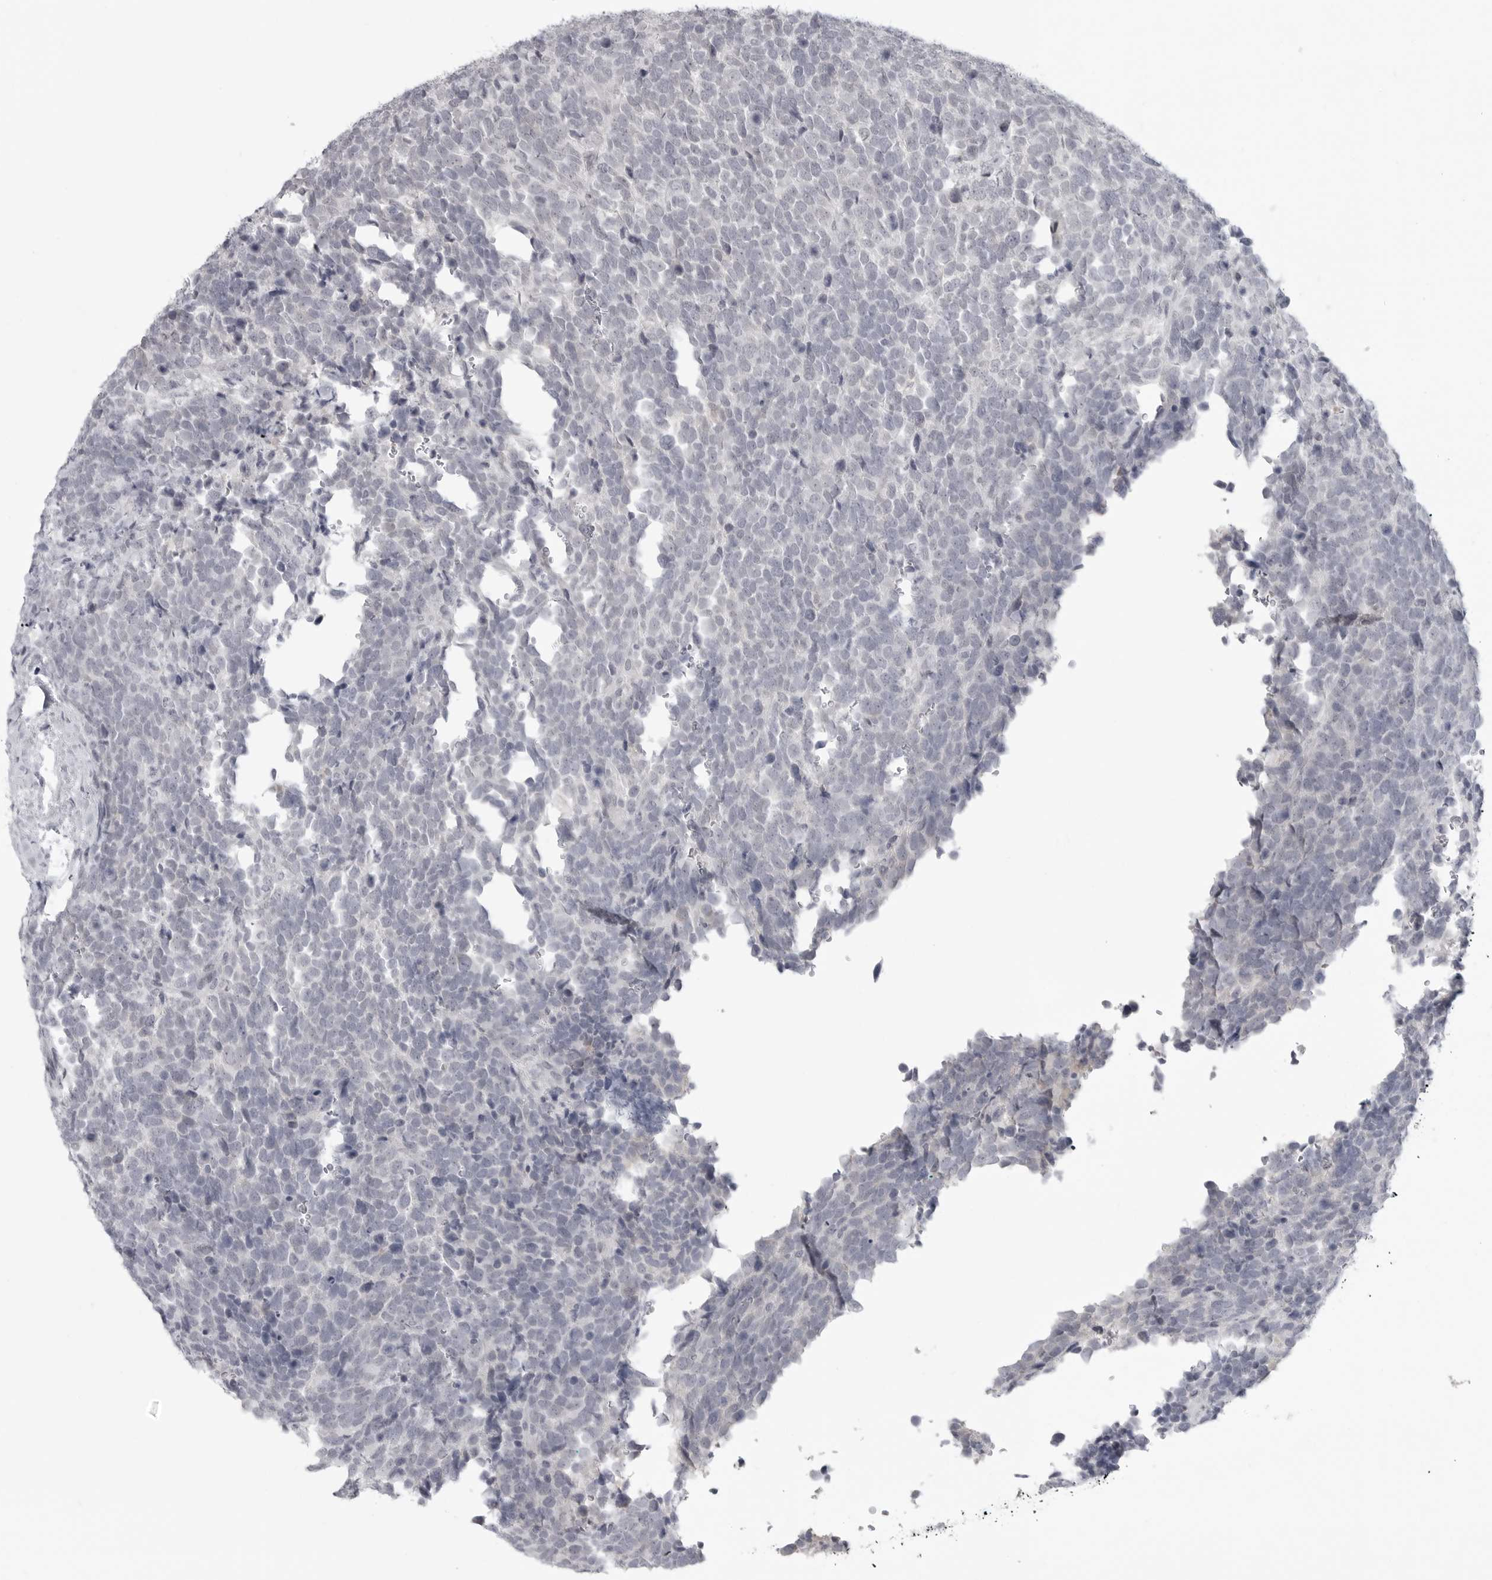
{"staining": {"intensity": "negative", "quantity": "none", "location": "none"}, "tissue": "urothelial cancer", "cell_type": "Tumor cells", "image_type": "cancer", "snomed": [{"axis": "morphology", "description": "Urothelial carcinoma, High grade"}, {"axis": "topography", "description": "Urinary bladder"}], "caption": "High magnification brightfield microscopy of urothelial cancer stained with DAB (3,3'-diaminobenzidine) (brown) and counterstained with hematoxylin (blue): tumor cells show no significant positivity.", "gene": "TCTN3", "patient": {"sex": "female", "age": 82}}